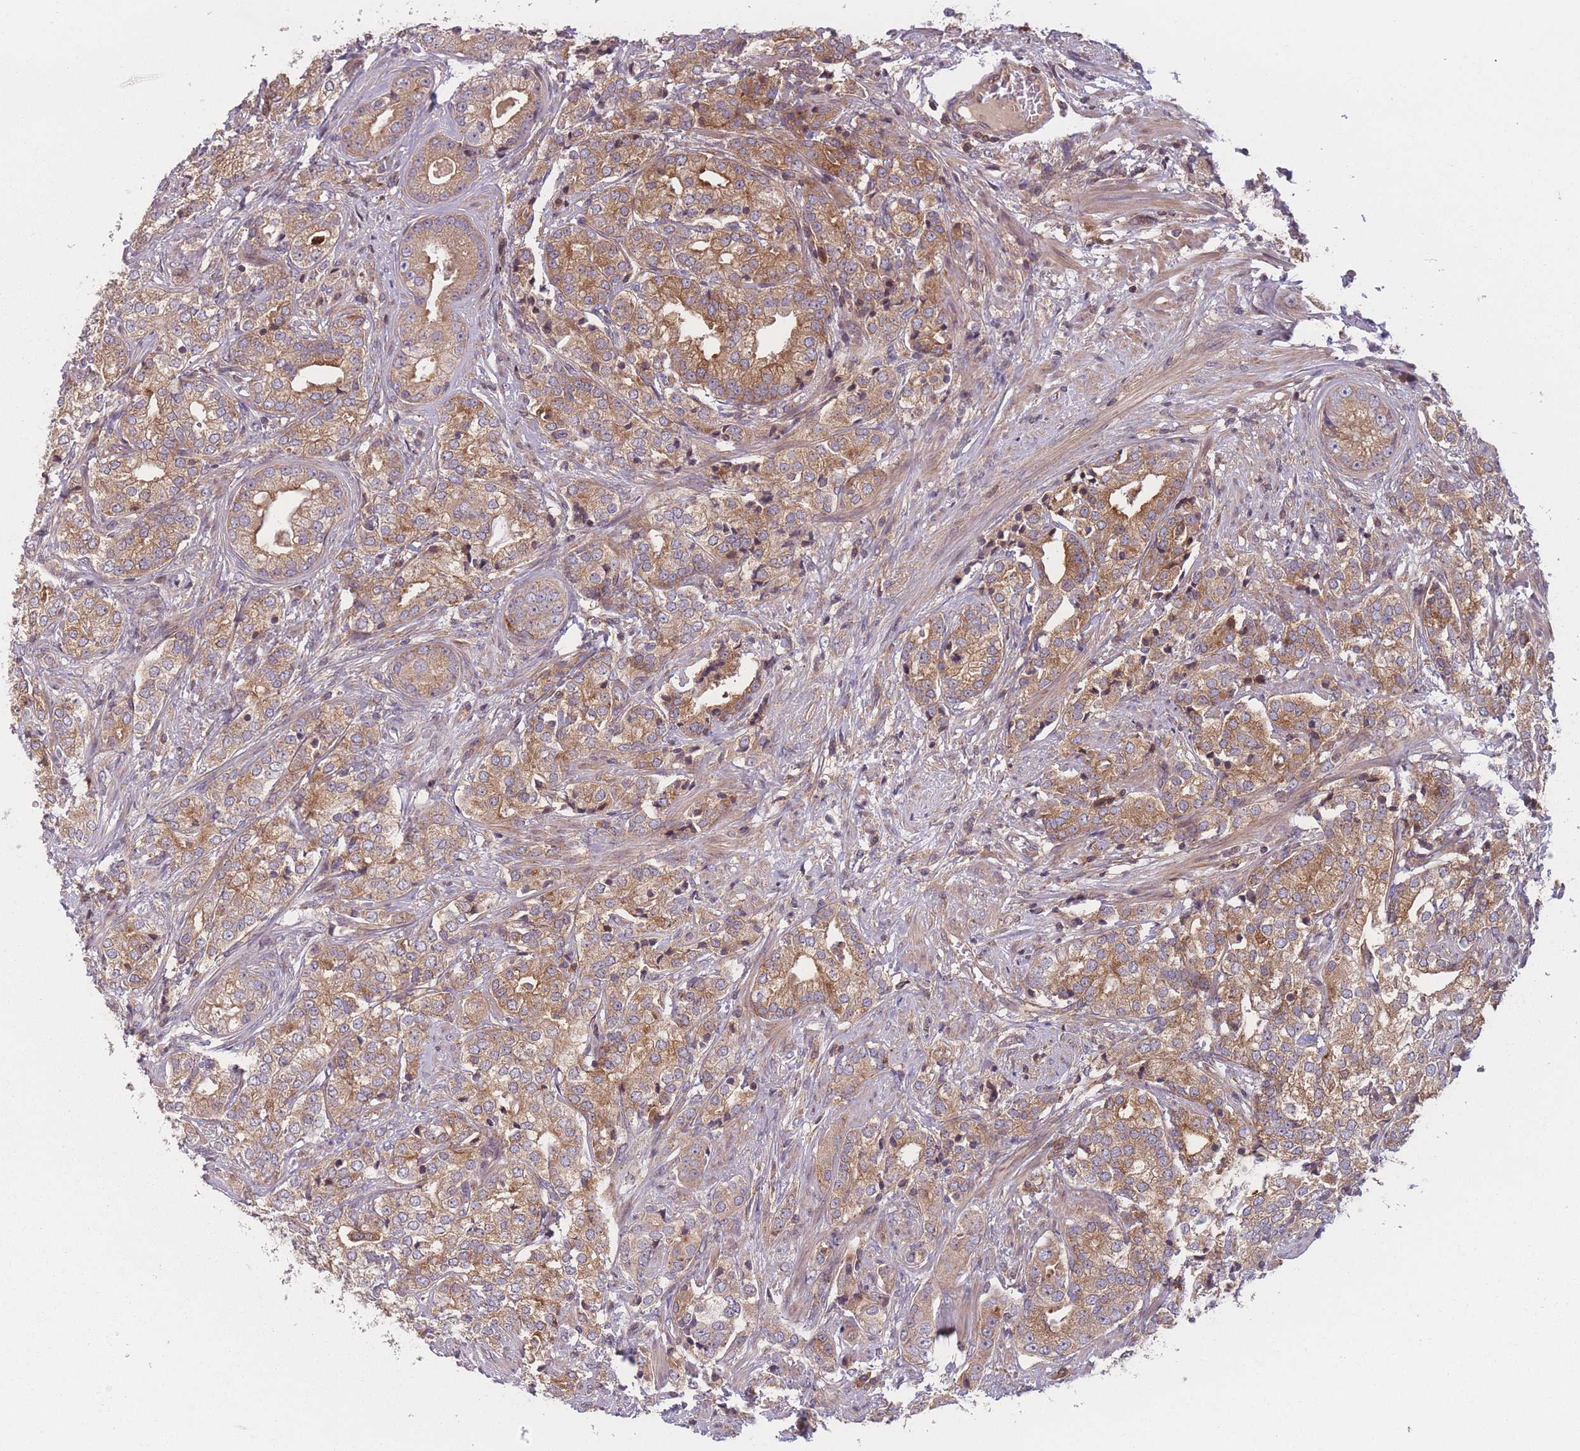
{"staining": {"intensity": "moderate", "quantity": ">75%", "location": "cytoplasmic/membranous"}, "tissue": "prostate cancer", "cell_type": "Tumor cells", "image_type": "cancer", "snomed": [{"axis": "morphology", "description": "Adenocarcinoma, High grade"}, {"axis": "topography", "description": "Prostate"}], "caption": "Protein expression analysis of prostate adenocarcinoma (high-grade) demonstrates moderate cytoplasmic/membranous staining in approximately >75% of tumor cells.", "gene": "WASHC2A", "patient": {"sex": "male", "age": 69}}